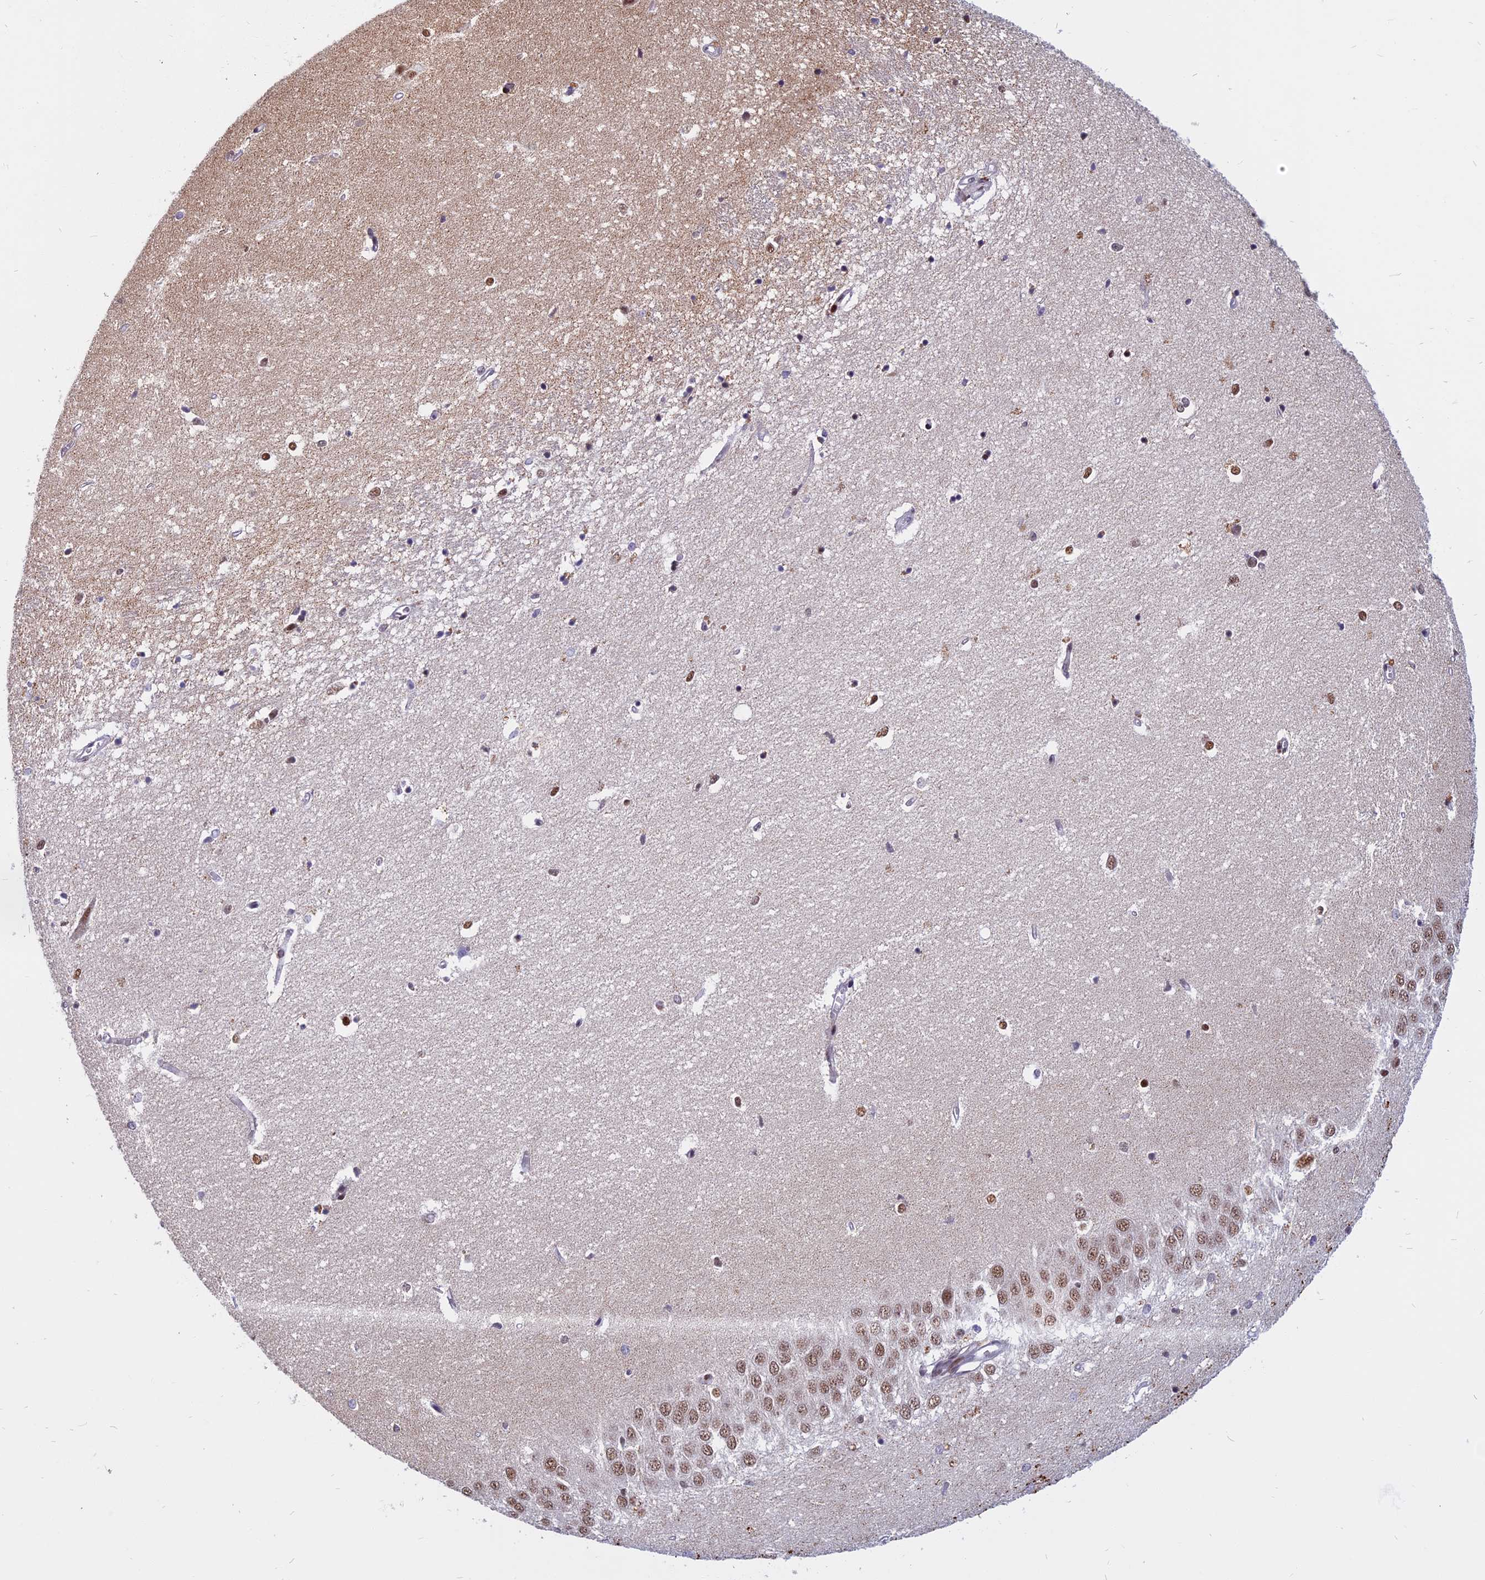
{"staining": {"intensity": "moderate", "quantity": "<25%", "location": "nuclear"}, "tissue": "hippocampus", "cell_type": "Glial cells", "image_type": "normal", "snomed": [{"axis": "morphology", "description": "Normal tissue, NOS"}, {"axis": "topography", "description": "Hippocampus"}], "caption": "About <25% of glial cells in normal hippocampus show moderate nuclear protein positivity as visualized by brown immunohistochemical staining.", "gene": "CDC7", "patient": {"sex": "female", "age": 64}}